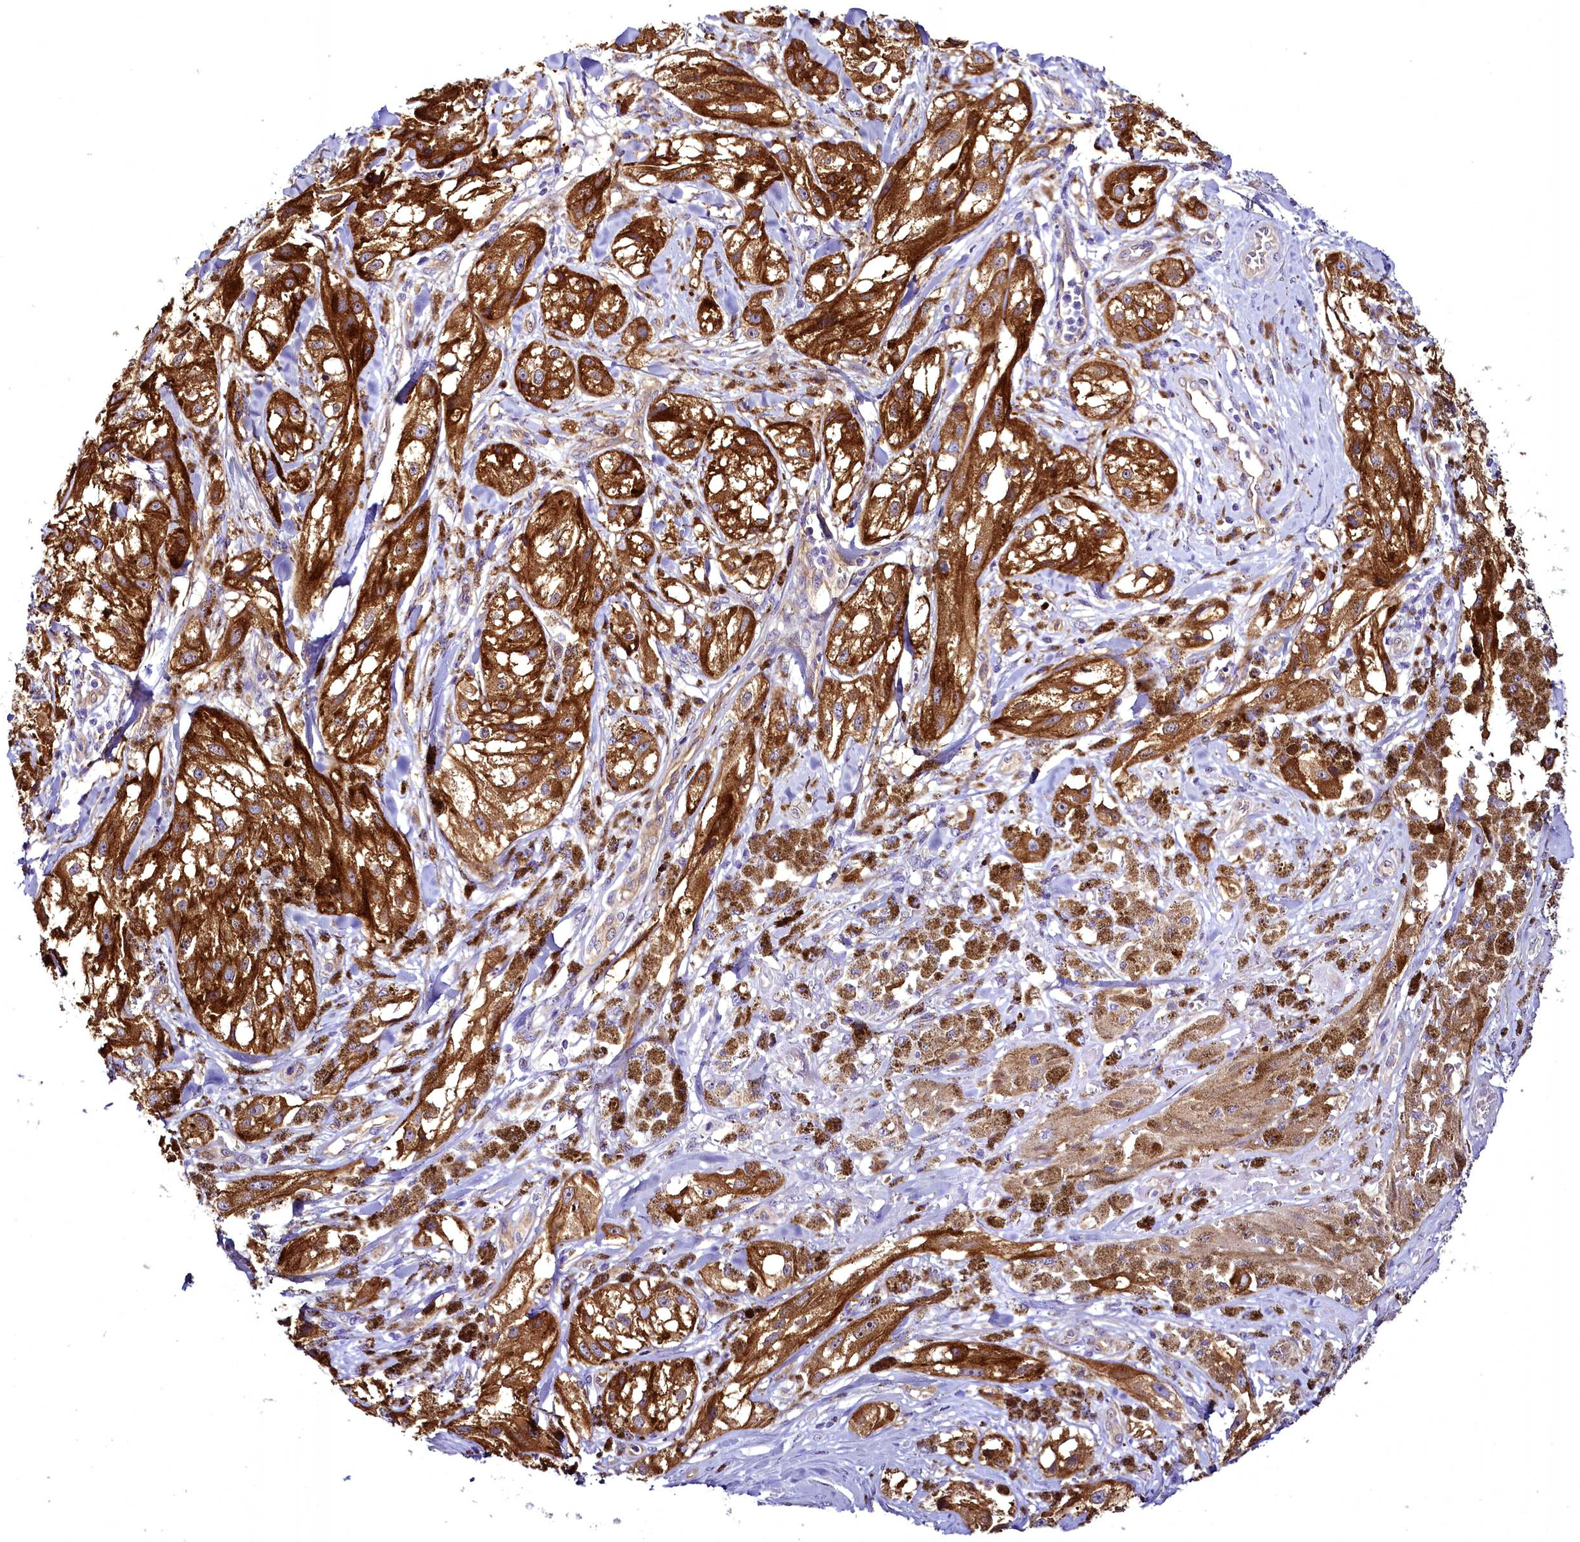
{"staining": {"intensity": "moderate", "quantity": ">75%", "location": "cytoplasmic/membranous"}, "tissue": "melanoma", "cell_type": "Tumor cells", "image_type": "cancer", "snomed": [{"axis": "morphology", "description": "Malignant melanoma, NOS"}, {"axis": "topography", "description": "Skin"}], "caption": "Melanoma stained for a protein (brown) demonstrates moderate cytoplasmic/membranous positive positivity in approximately >75% of tumor cells.", "gene": "STXBP1", "patient": {"sex": "male", "age": 88}}